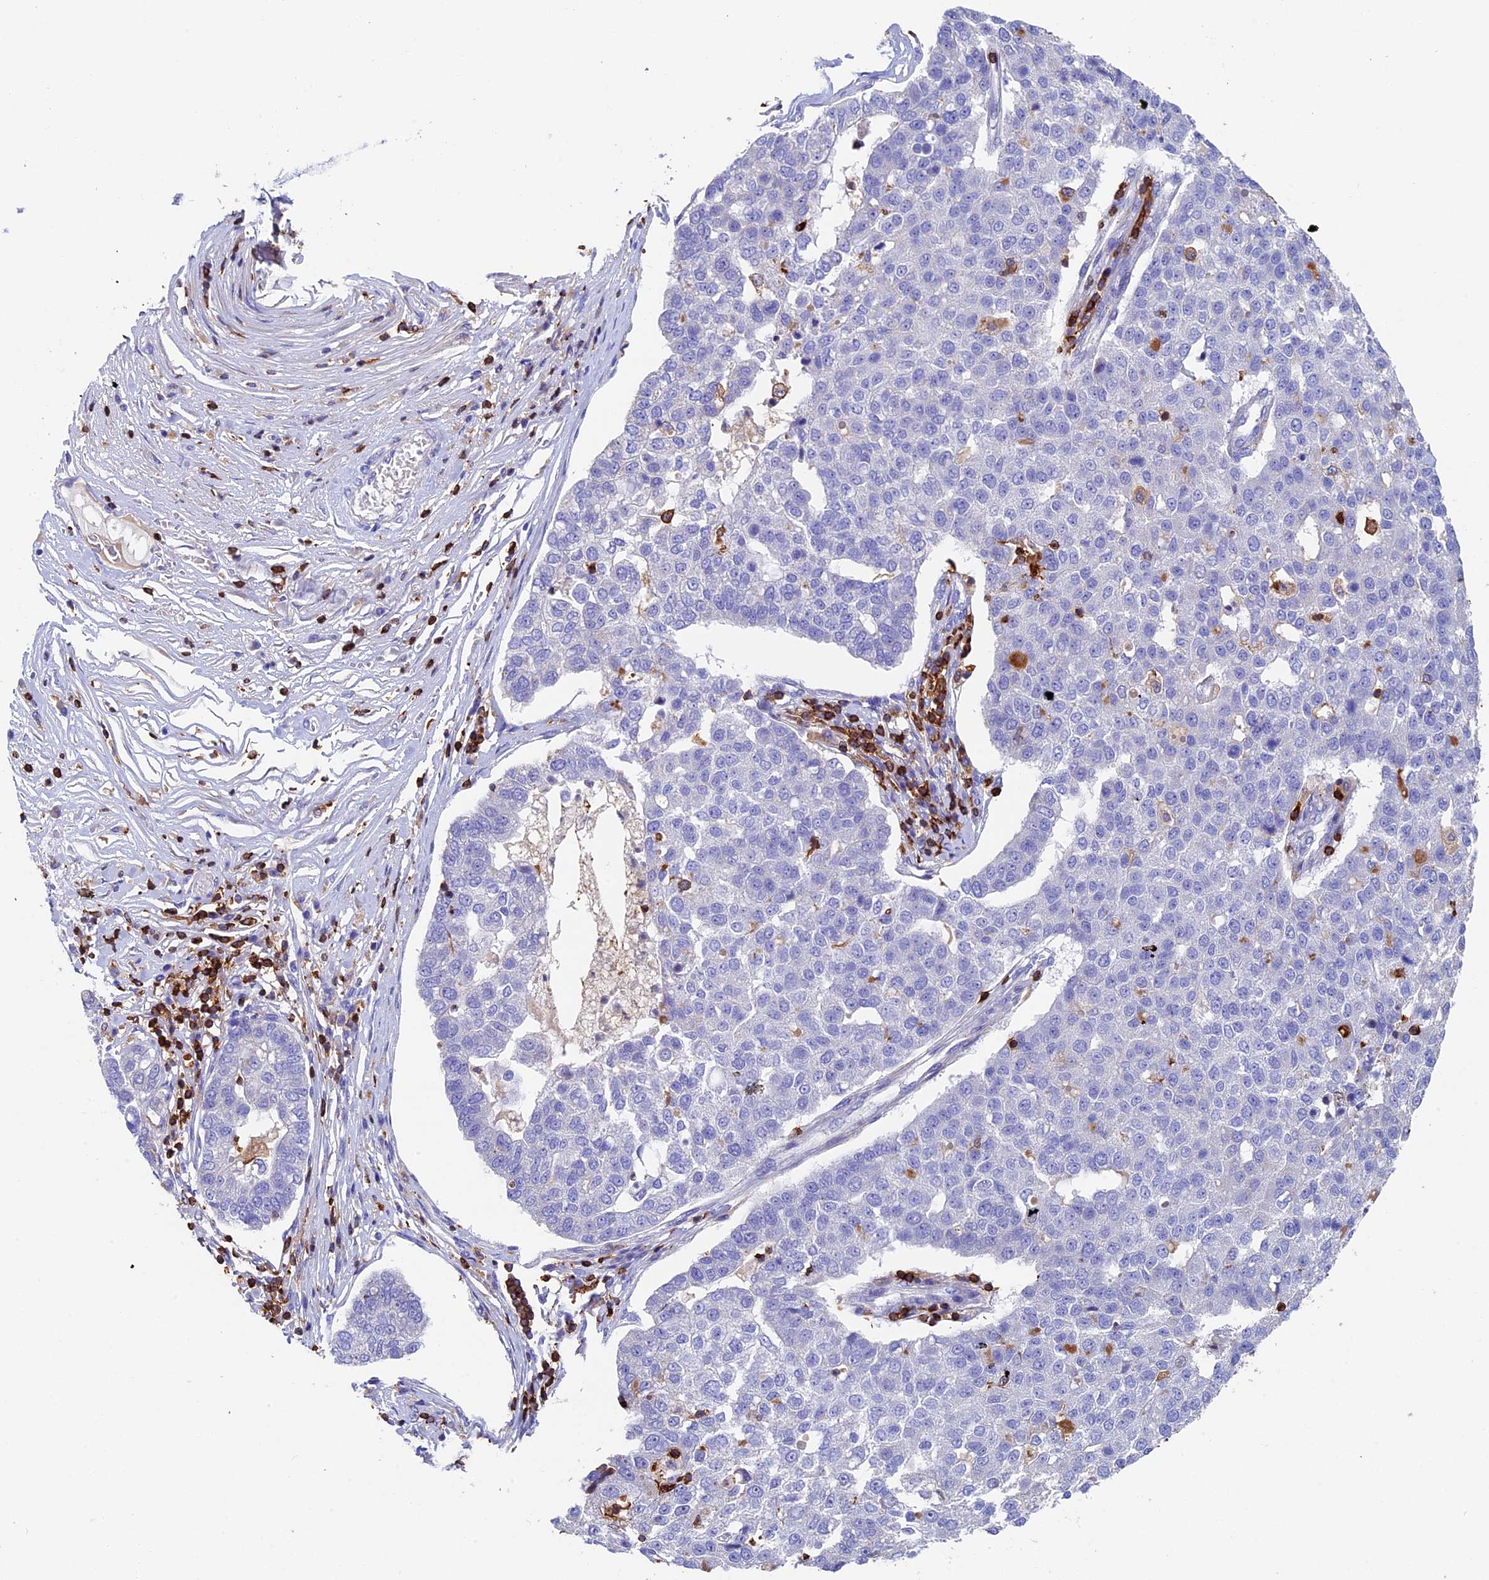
{"staining": {"intensity": "negative", "quantity": "none", "location": "none"}, "tissue": "pancreatic cancer", "cell_type": "Tumor cells", "image_type": "cancer", "snomed": [{"axis": "morphology", "description": "Adenocarcinoma, NOS"}, {"axis": "topography", "description": "Pancreas"}], "caption": "Human pancreatic cancer (adenocarcinoma) stained for a protein using IHC demonstrates no staining in tumor cells.", "gene": "ADAT1", "patient": {"sex": "female", "age": 61}}